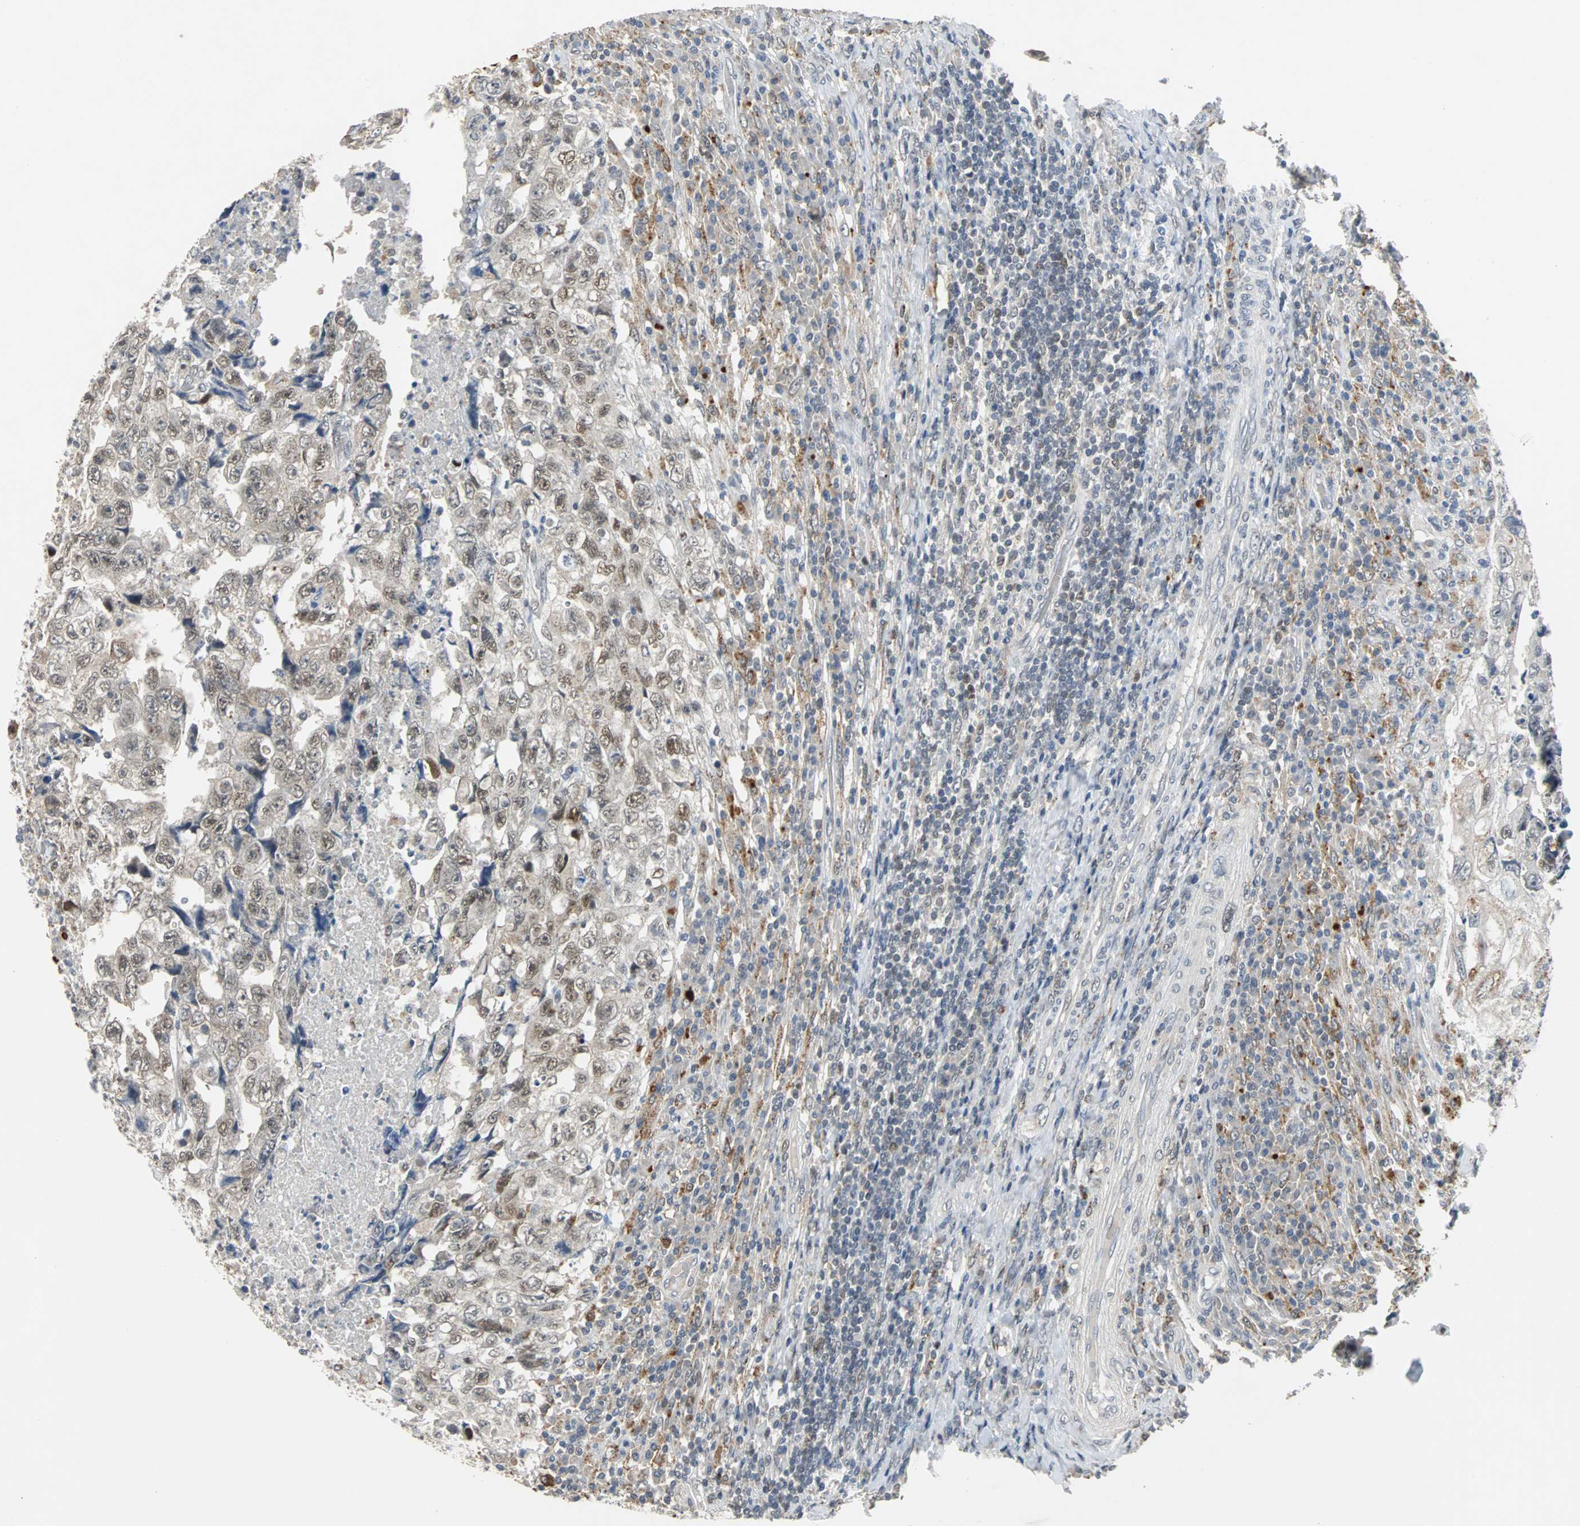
{"staining": {"intensity": "moderate", "quantity": ">75%", "location": "nuclear"}, "tissue": "testis cancer", "cell_type": "Tumor cells", "image_type": "cancer", "snomed": [{"axis": "morphology", "description": "Necrosis, NOS"}, {"axis": "morphology", "description": "Carcinoma, Embryonal, NOS"}, {"axis": "topography", "description": "Testis"}], "caption": "IHC image of neoplastic tissue: testis embryonal carcinoma stained using immunohistochemistry reveals medium levels of moderate protein expression localized specifically in the nuclear of tumor cells, appearing as a nuclear brown color.", "gene": "HLX", "patient": {"sex": "male", "age": 19}}